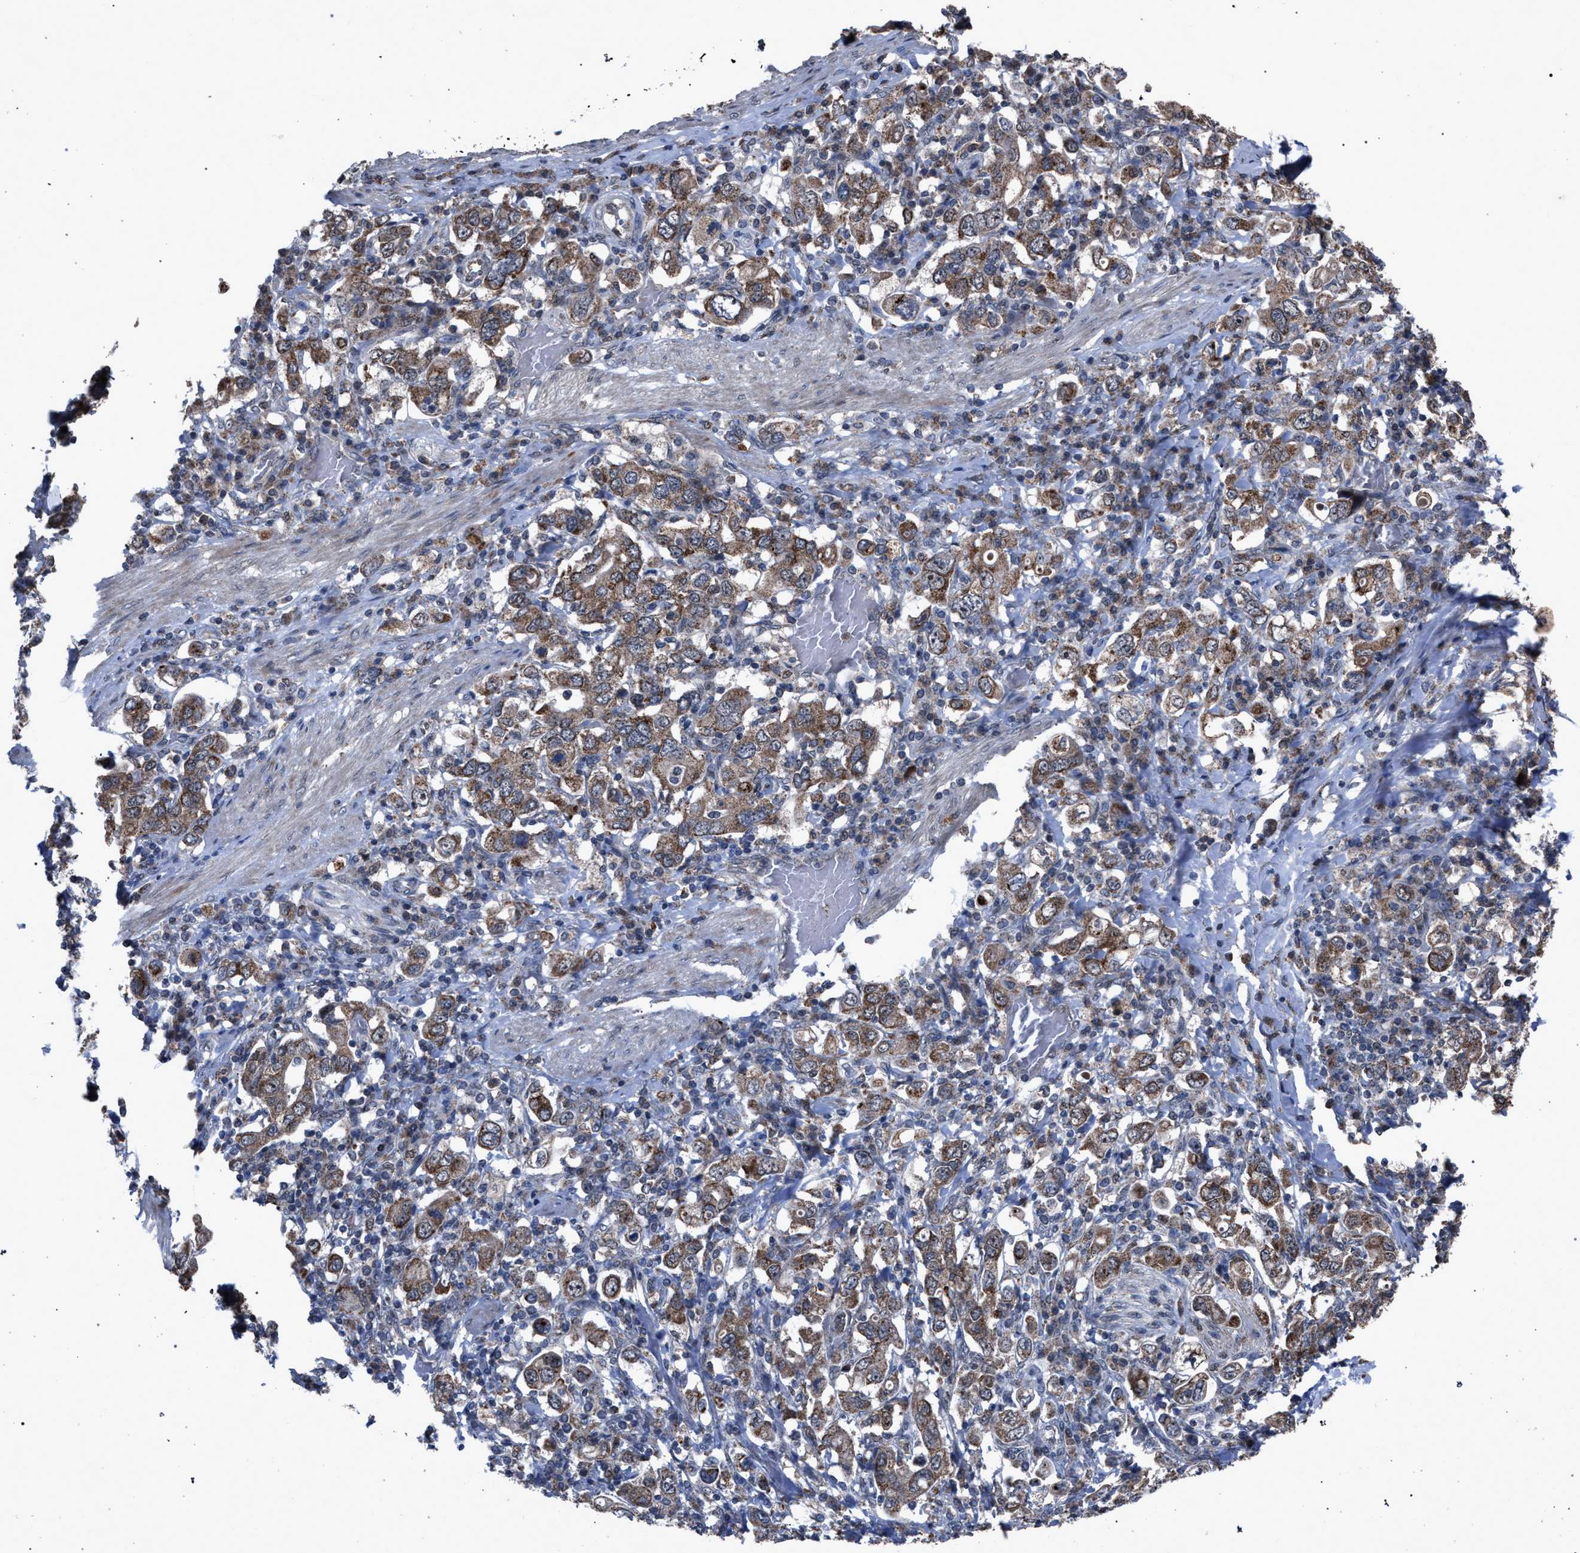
{"staining": {"intensity": "moderate", "quantity": ">75%", "location": "cytoplasmic/membranous"}, "tissue": "stomach cancer", "cell_type": "Tumor cells", "image_type": "cancer", "snomed": [{"axis": "morphology", "description": "Adenocarcinoma, NOS"}, {"axis": "topography", "description": "Stomach, upper"}], "caption": "Protein staining reveals moderate cytoplasmic/membranous staining in about >75% of tumor cells in stomach cancer (adenocarcinoma).", "gene": "HSD17B4", "patient": {"sex": "male", "age": 62}}